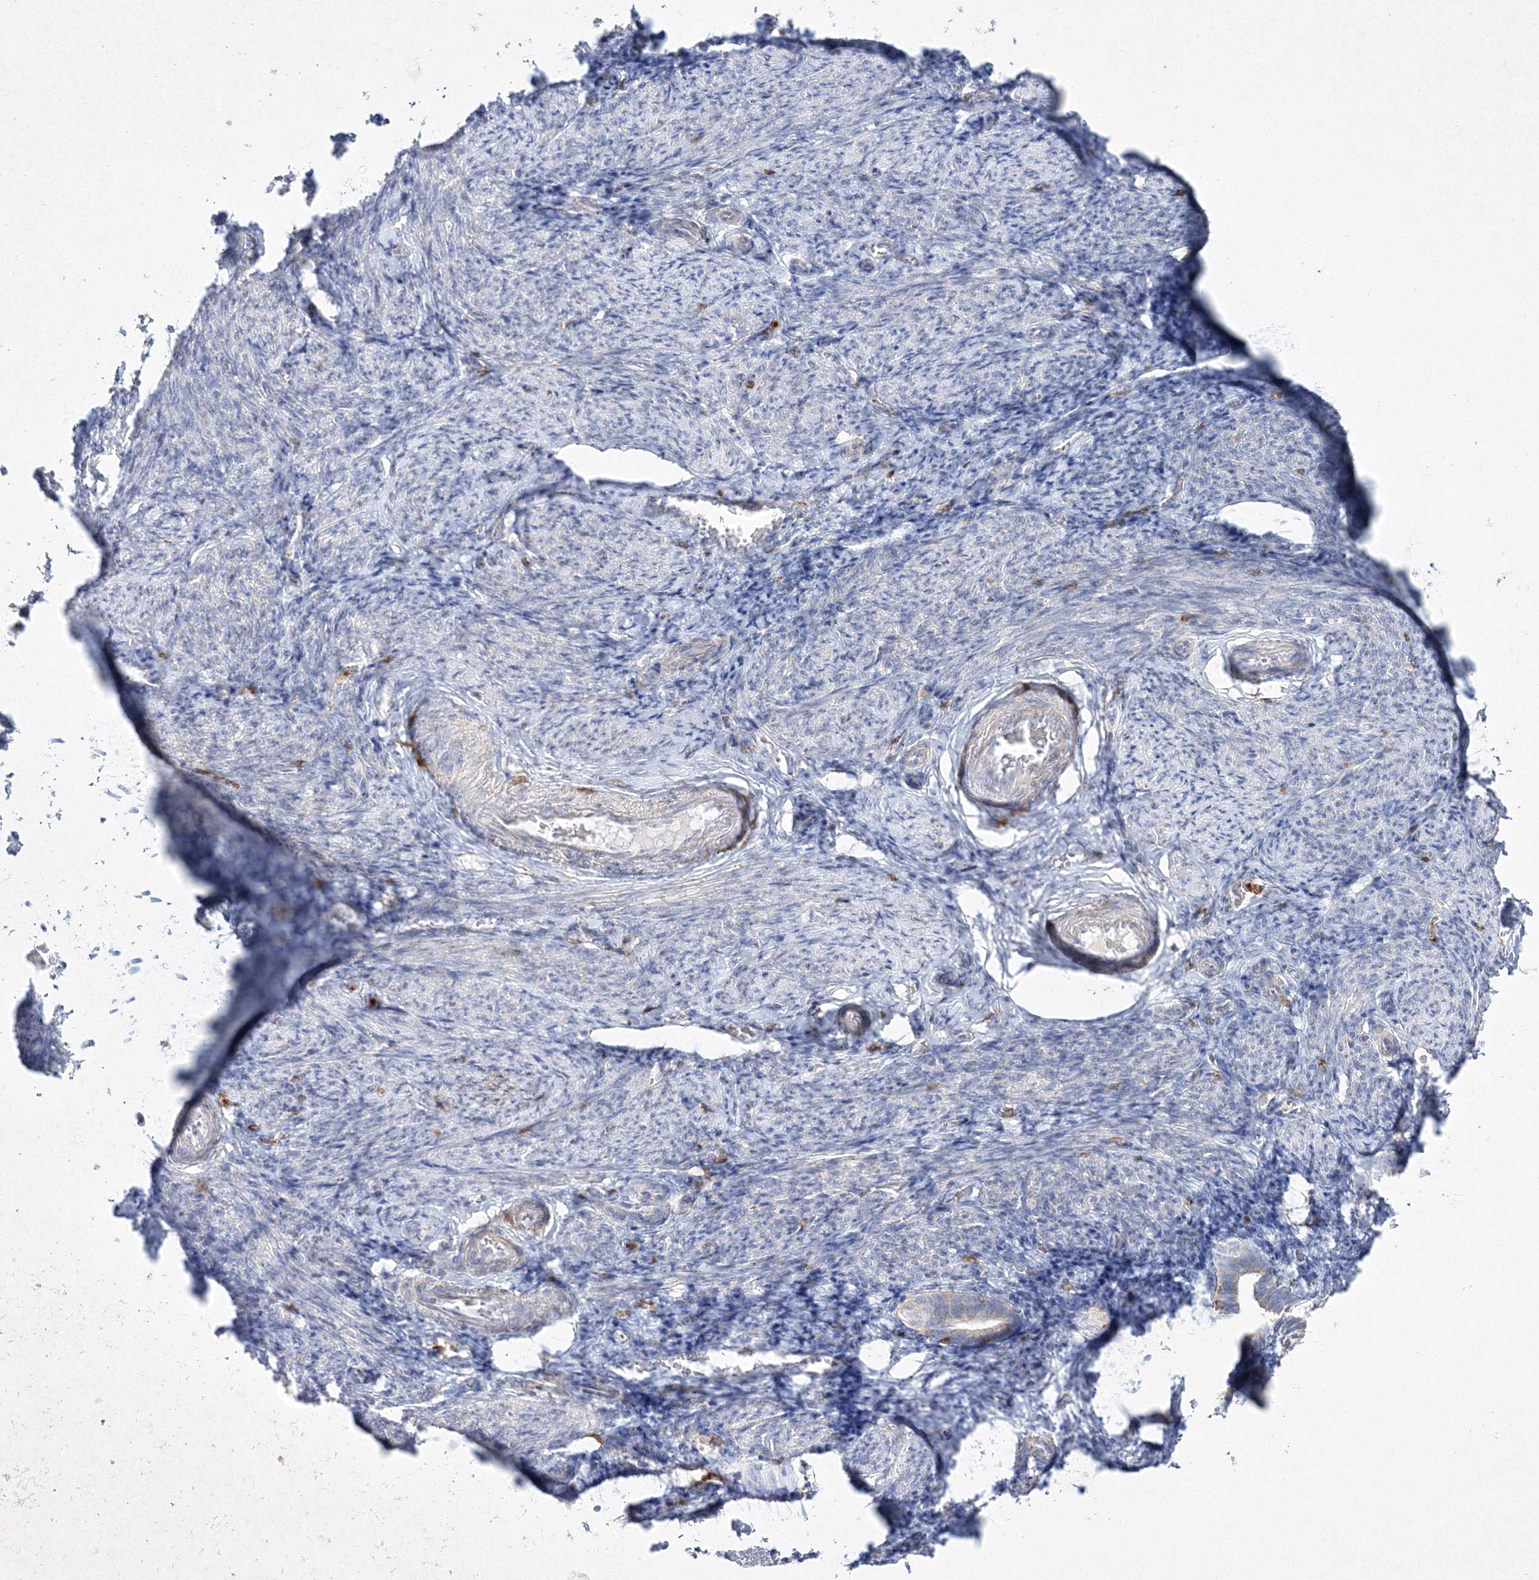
{"staining": {"intensity": "negative", "quantity": "none", "location": "none"}, "tissue": "endometrium", "cell_type": "Cells in endometrial stroma", "image_type": "normal", "snomed": [{"axis": "morphology", "description": "Normal tissue, NOS"}, {"axis": "topography", "description": "Endometrium"}], "caption": "Immunohistochemistry (IHC) image of benign endometrium stained for a protein (brown), which exhibits no expression in cells in endometrial stroma. The staining is performed using DAB brown chromogen with nuclei counter-stained in using hematoxylin.", "gene": "HCST", "patient": {"sex": "female", "age": 51}}